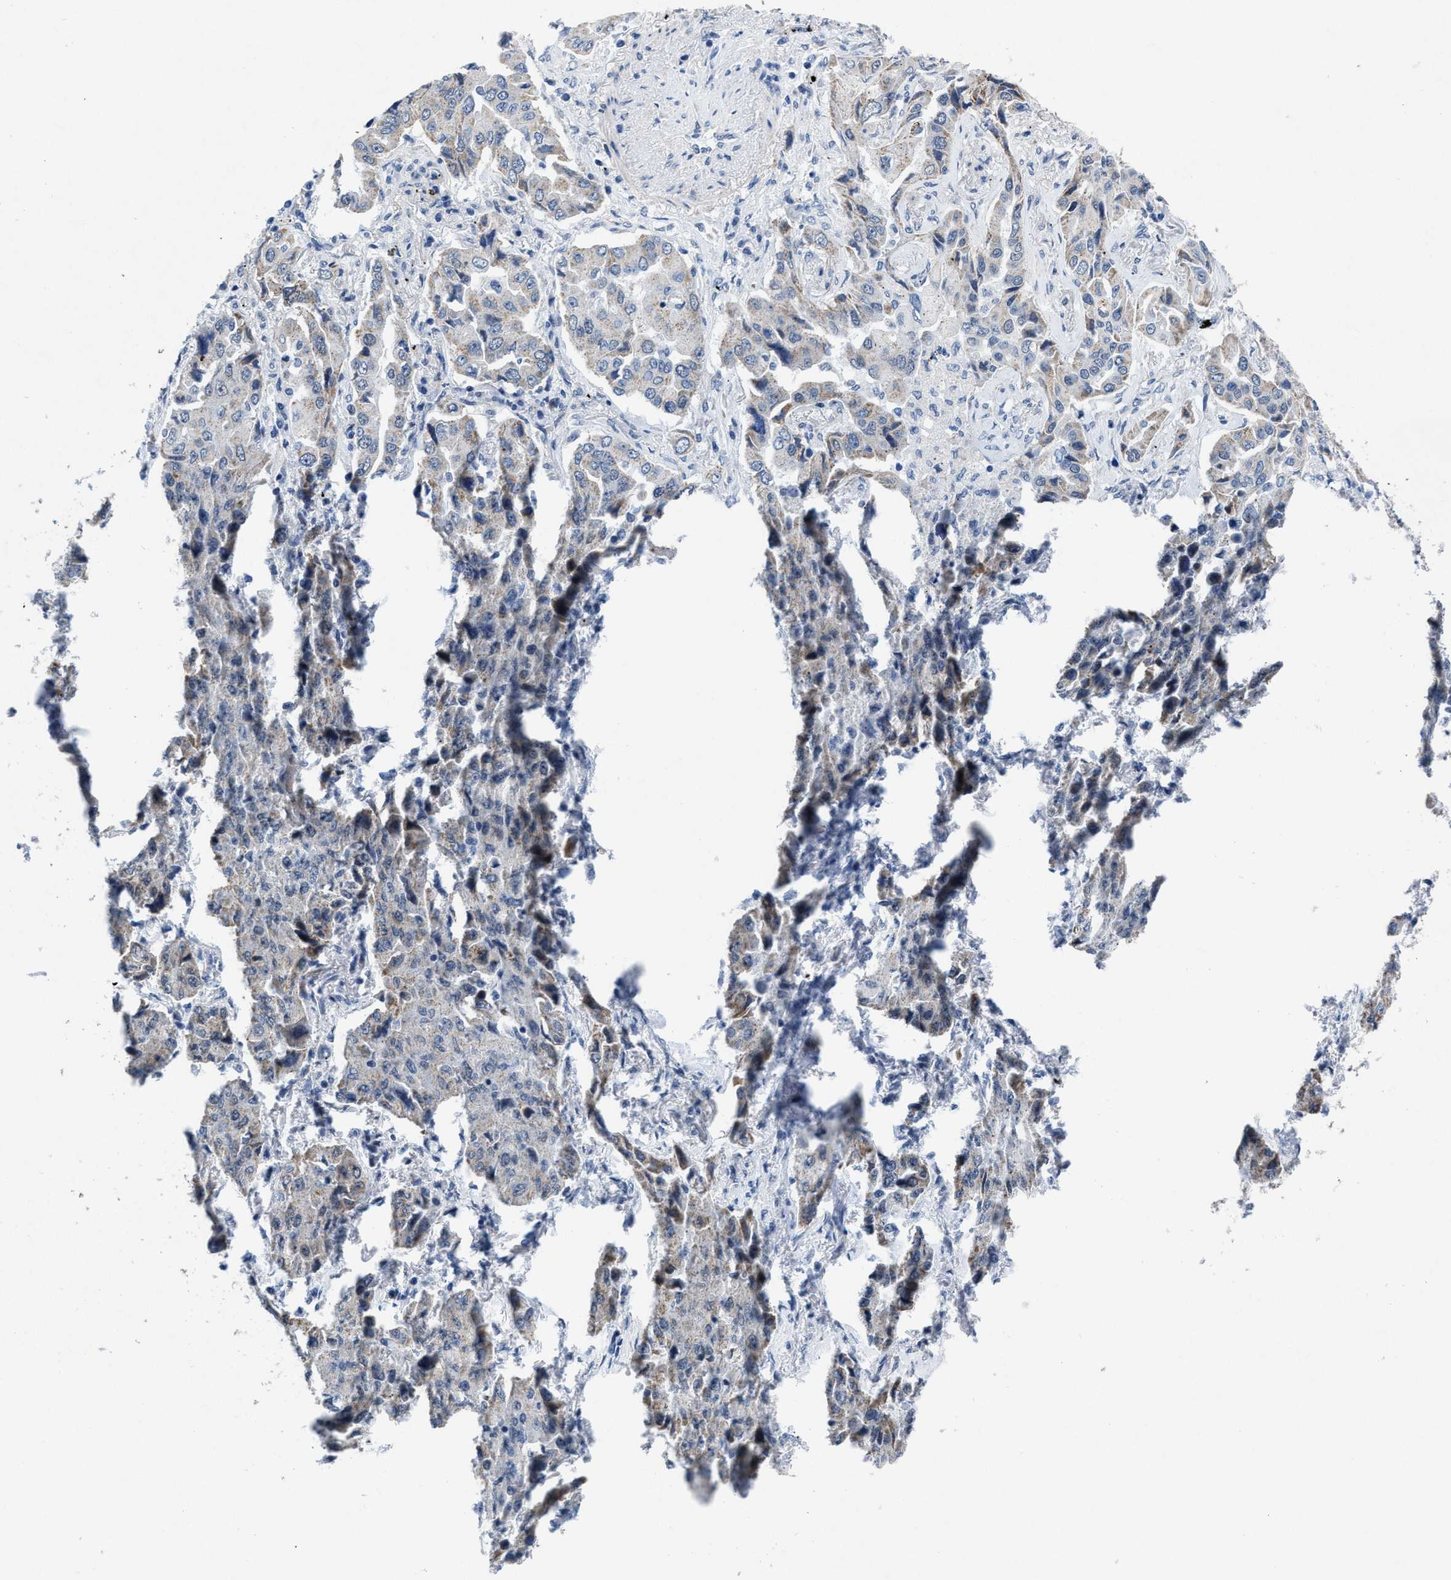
{"staining": {"intensity": "weak", "quantity": "<25%", "location": "cytoplasmic/membranous"}, "tissue": "lung cancer", "cell_type": "Tumor cells", "image_type": "cancer", "snomed": [{"axis": "morphology", "description": "Adenocarcinoma, NOS"}, {"axis": "topography", "description": "Lung"}], "caption": "The histopathology image displays no significant staining in tumor cells of lung cancer (adenocarcinoma).", "gene": "ID3", "patient": {"sex": "female", "age": 65}}